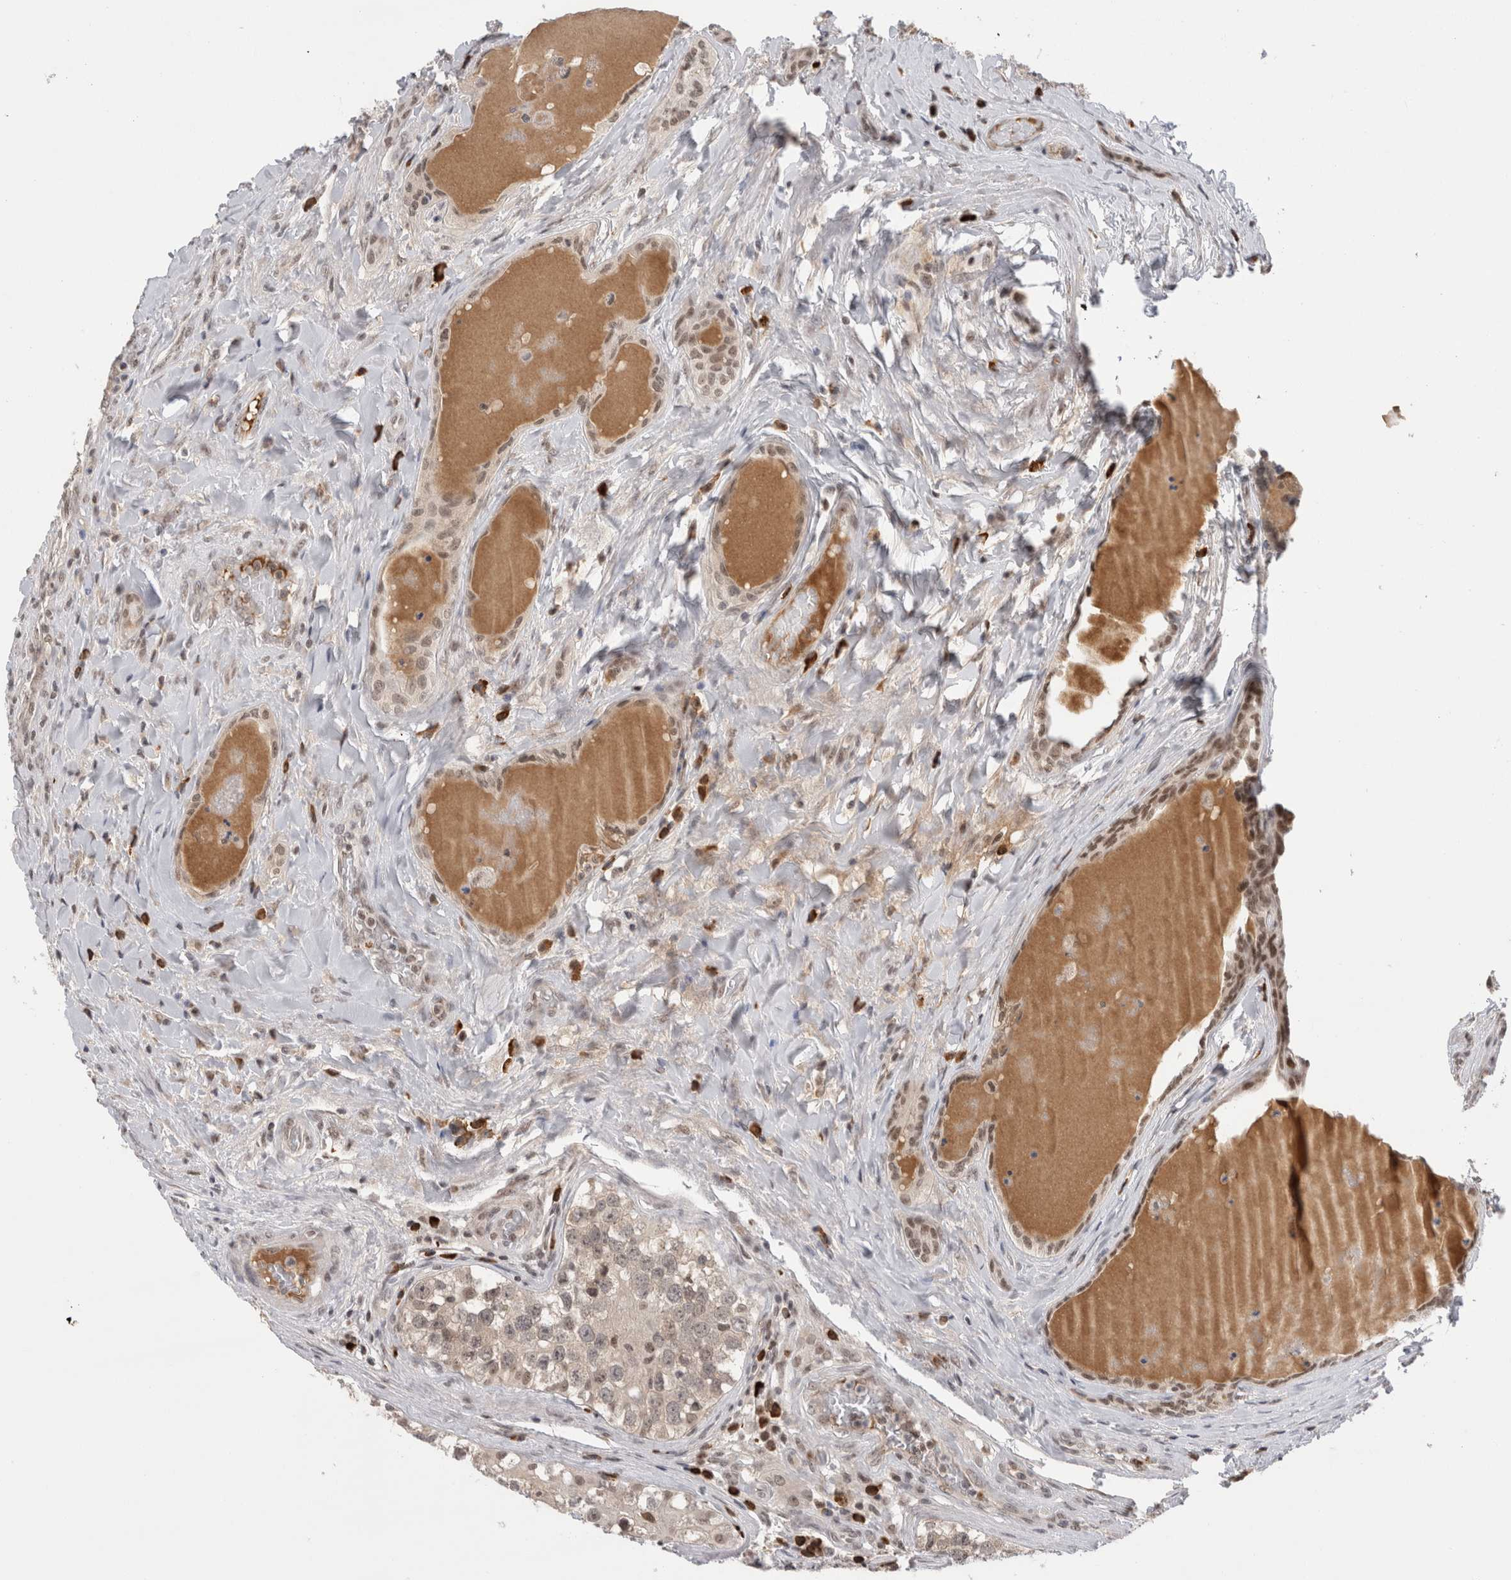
{"staining": {"intensity": "moderate", "quantity": ">75%", "location": "nuclear"}, "tissue": "testis cancer", "cell_type": "Tumor cells", "image_type": "cancer", "snomed": [{"axis": "morphology", "description": "Carcinoma, Embryonal, NOS"}, {"axis": "topography", "description": "Testis"}], "caption": "DAB (3,3'-diaminobenzidine) immunohistochemical staining of human testis embryonal carcinoma shows moderate nuclear protein positivity in about >75% of tumor cells.", "gene": "ZNF24", "patient": {"sex": "male", "age": 28}}